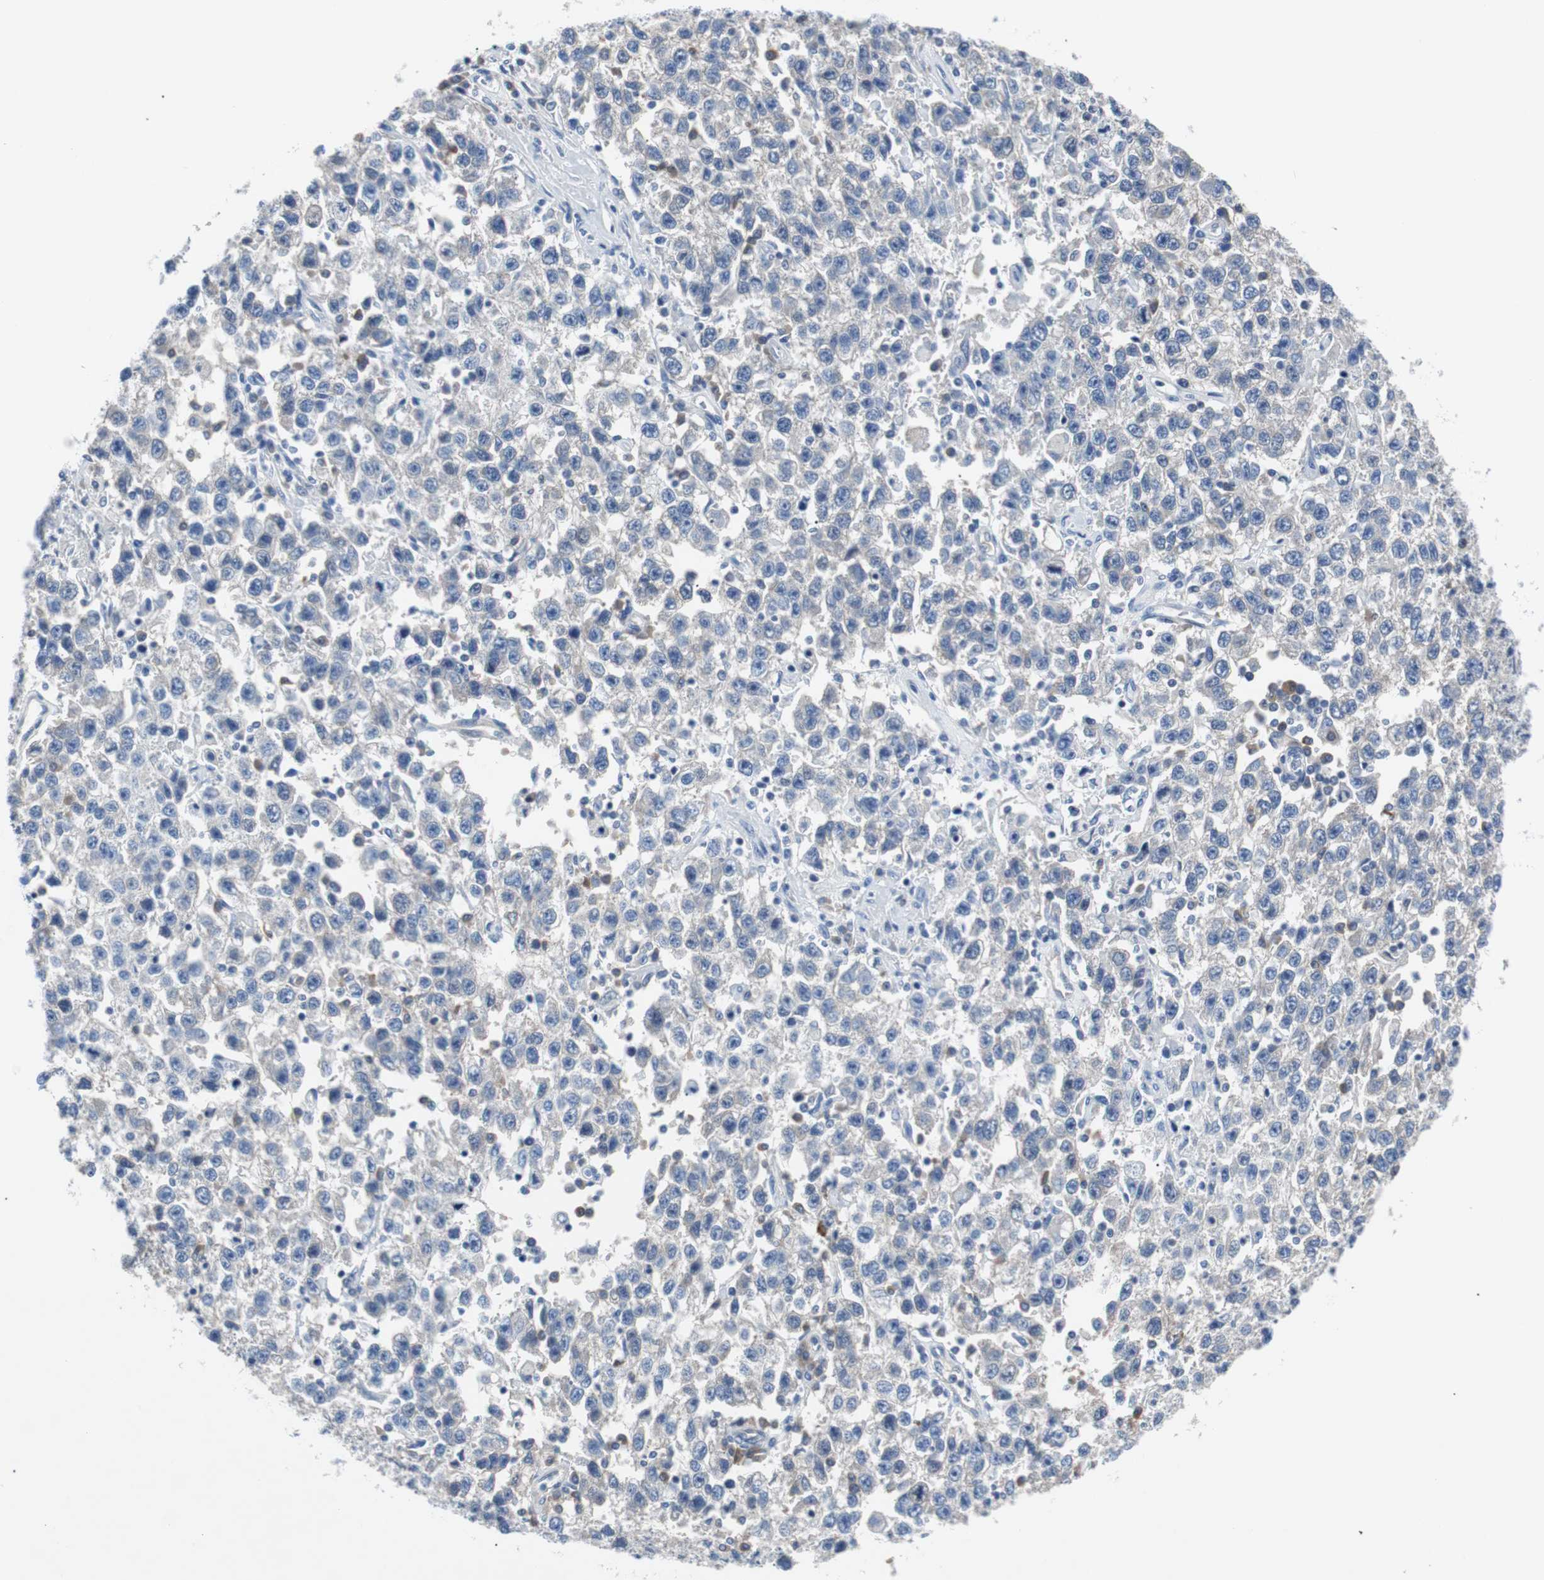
{"staining": {"intensity": "negative", "quantity": "none", "location": "none"}, "tissue": "testis cancer", "cell_type": "Tumor cells", "image_type": "cancer", "snomed": [{"axis": "morphology", "description": "Seminoma, NOS"}, {"axis": "topography", "description": "Testis"}], "caption": "High magnification brightfield microscopy of testis cancer (seminoma) stained with DAB (brown) and counterstained with hematoxylin (blue): tumor cells show no significant positivity.", "gene": "EEF2K", "patient": {"sex": "male", "age": 41}}